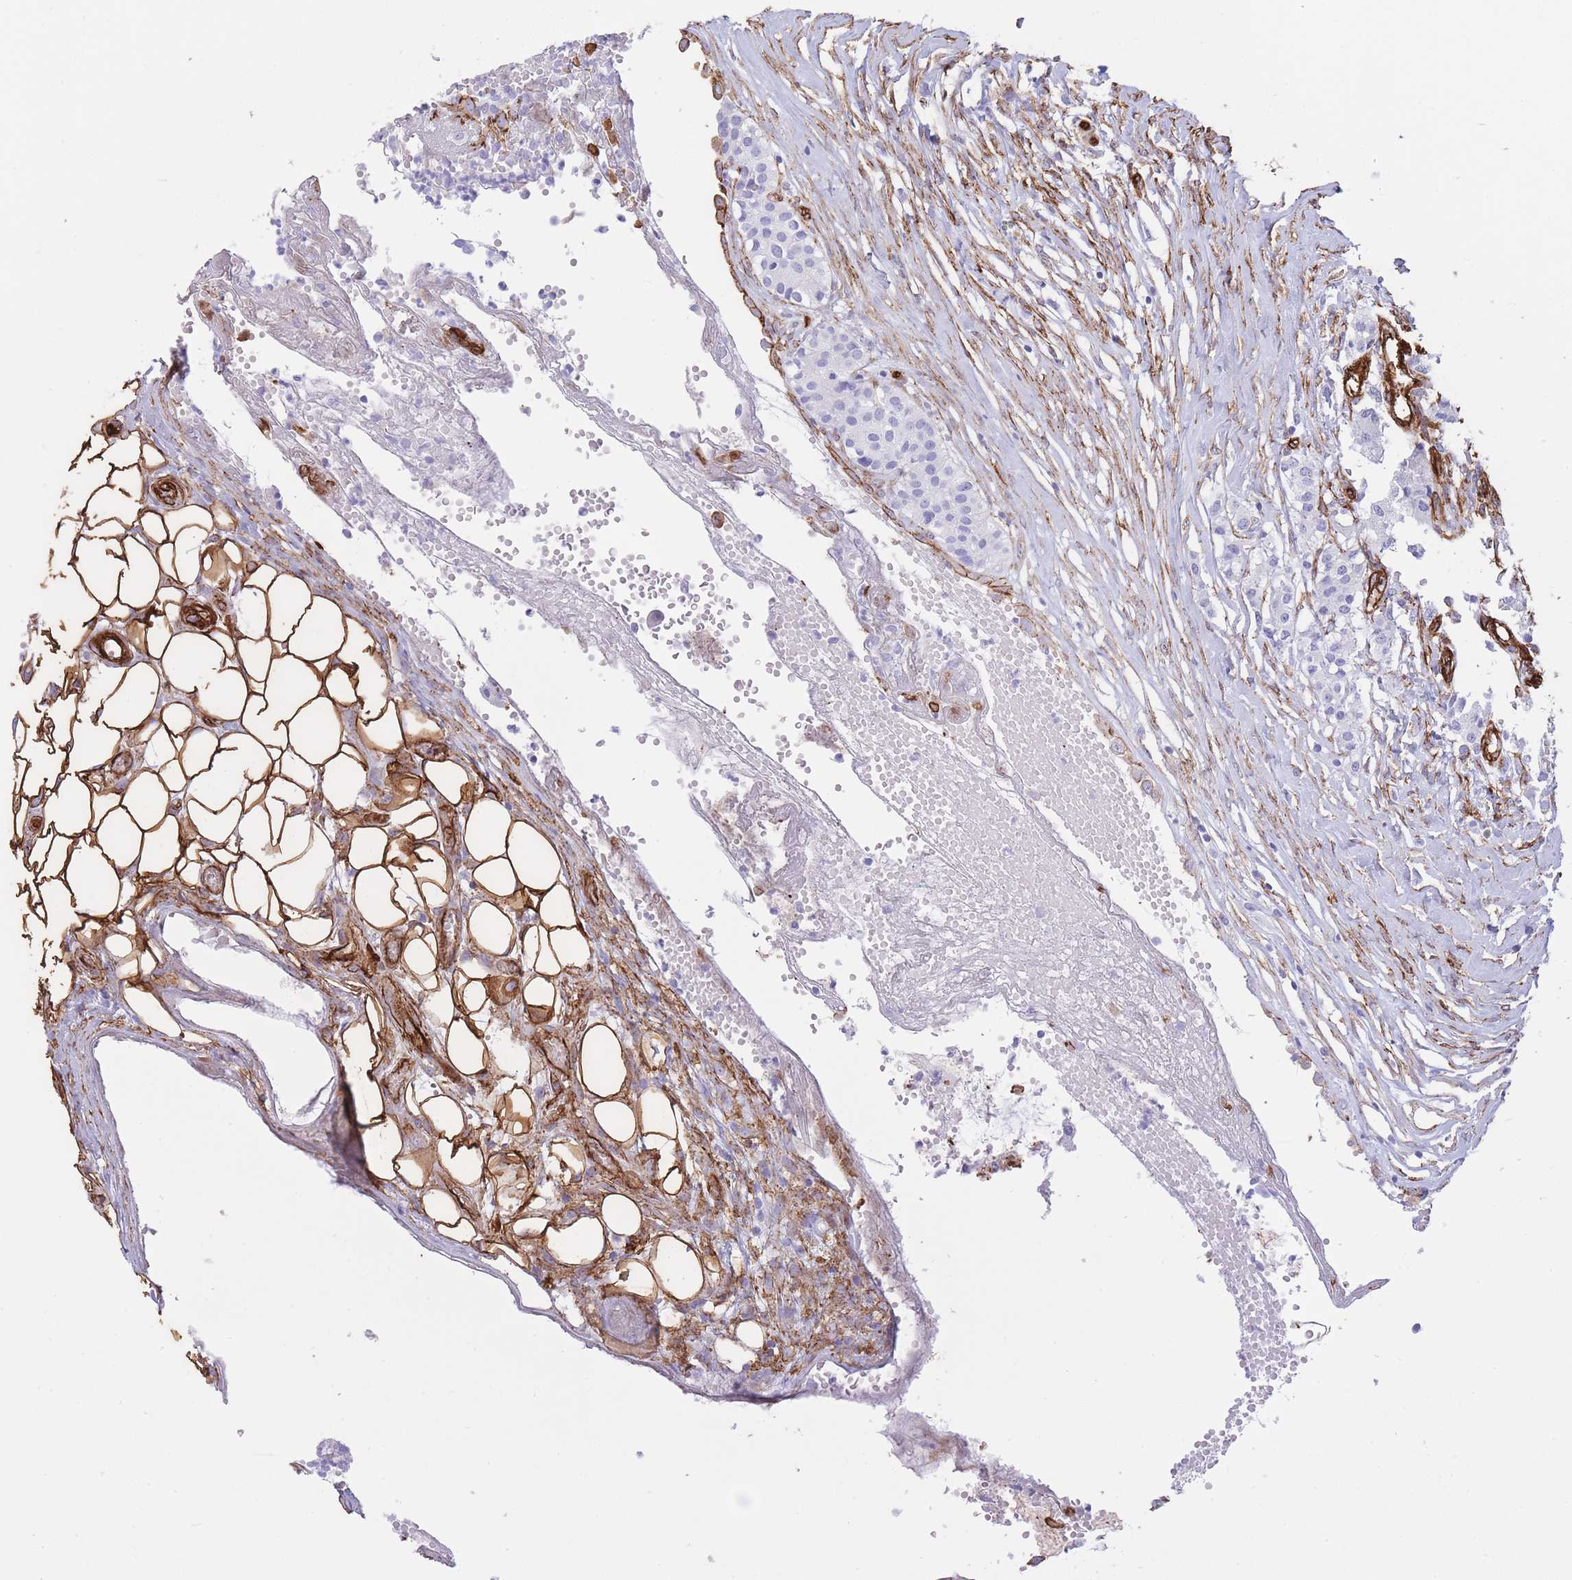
{"staining": {"intensity": "negative", "quantity": "none", "location": "none"}, "tissue": "carcinoid", "cell_type": "Tumor cells", "image_type": "cancer", "snomed": [{"axis": "morphology", "description": "Carcinoid, malignant, NOS"}, {"axis": "topography", "description": "Colon"}], "caption": "This is an IHC histopathology image of carcinoid. There is no staining in tumor cells.", "gene": "CAVIN1", "patient": {"sex": "female", "age": 52}}